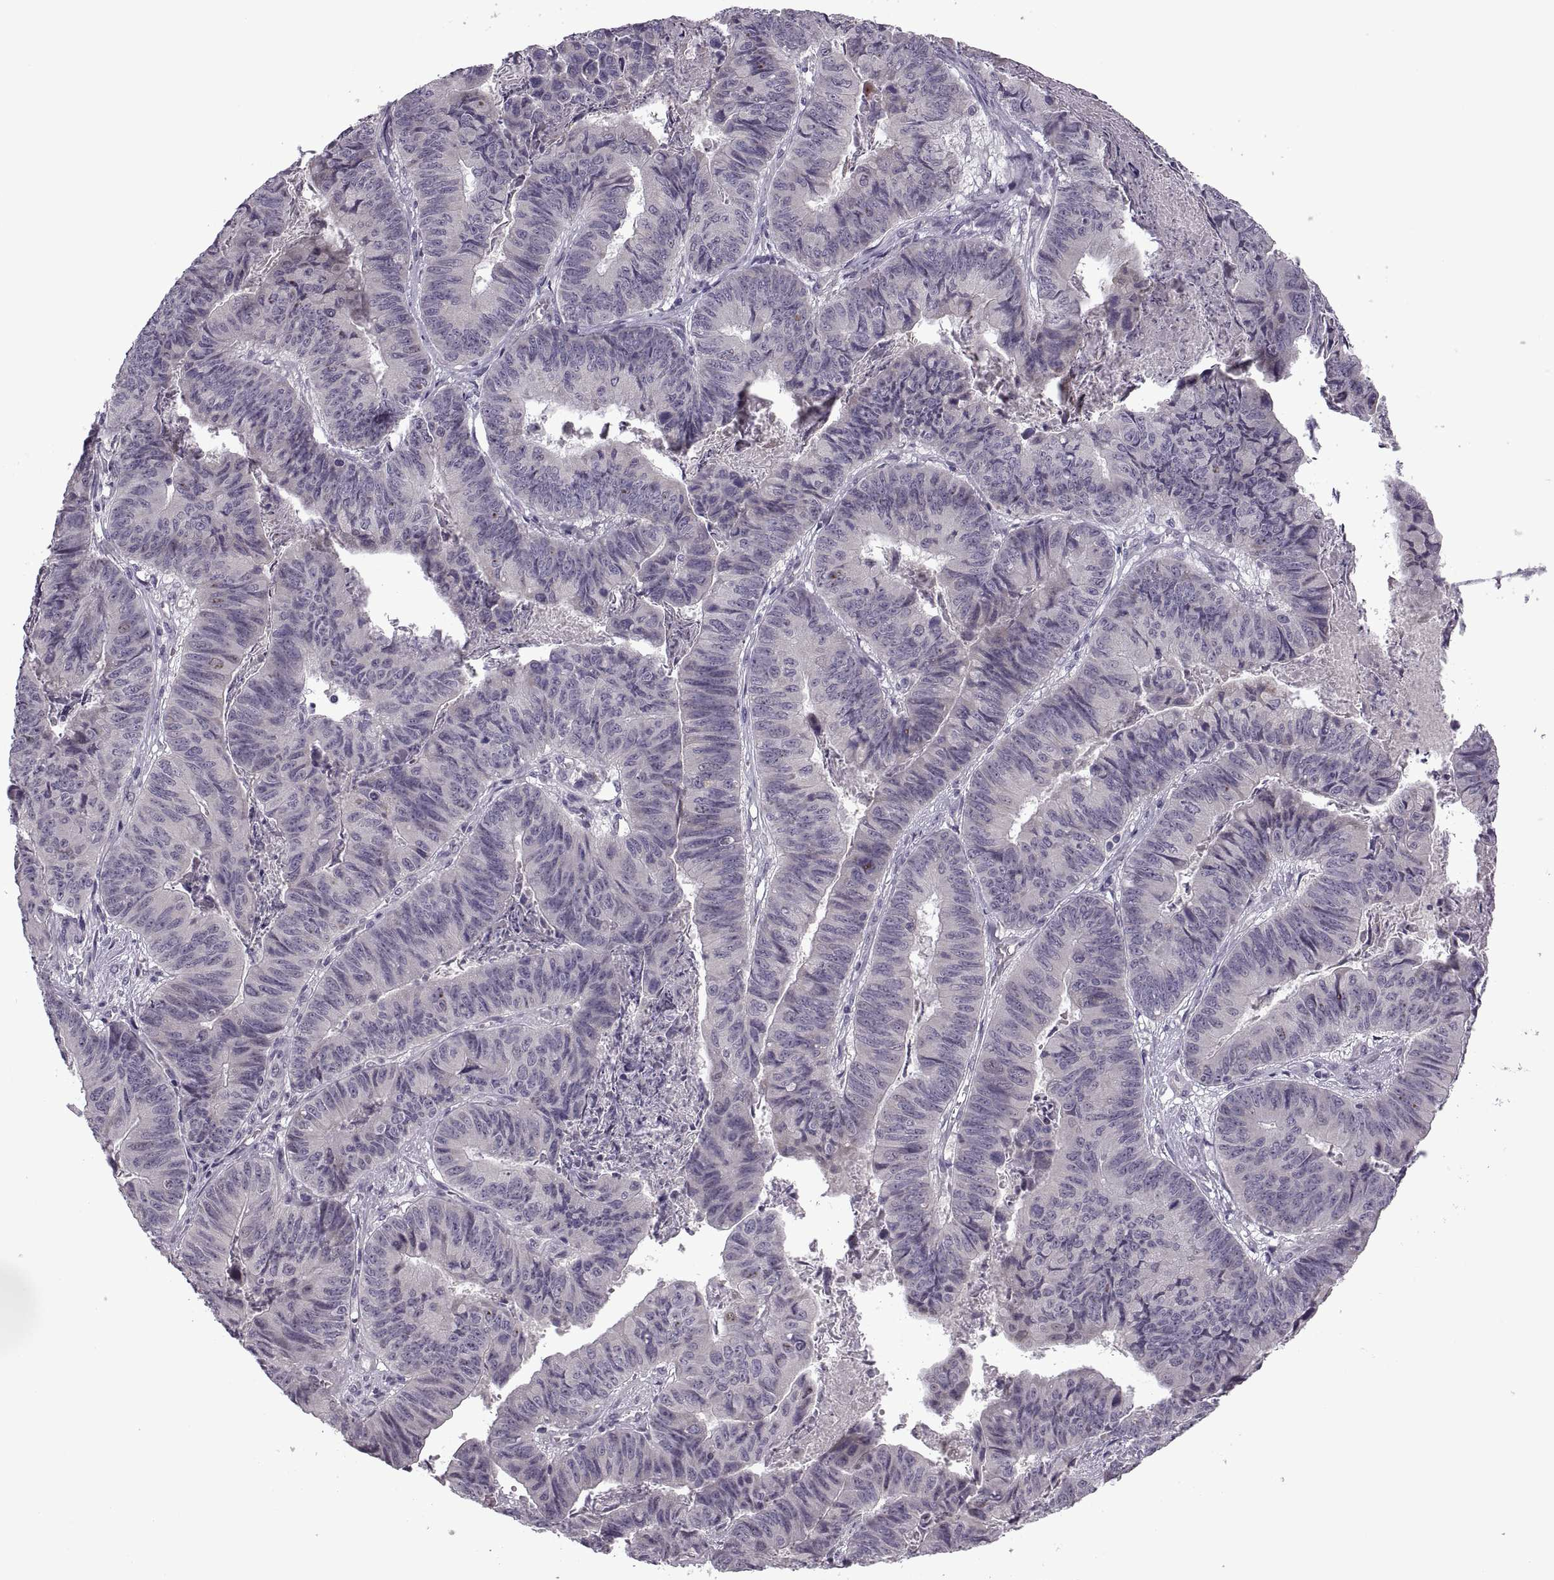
{"staining": {"intensity": "negative", "quantity": "none", "location": "none"}, "tissue": "stomach cancer", "cell_type": "Tumor cells", "image_type": "cancer", "snomed": [{"axis": "morphology", "description": "Adenocarcinoma, NOS"}, {"axis": "topography", "description": "Stomach, lower"}], "caption": "IHC of human stomach adenocarcinoma reveals no positivity in tumor cells.", "gene": "RIPK4", "patient": {"sex": "male", "age": 77}}